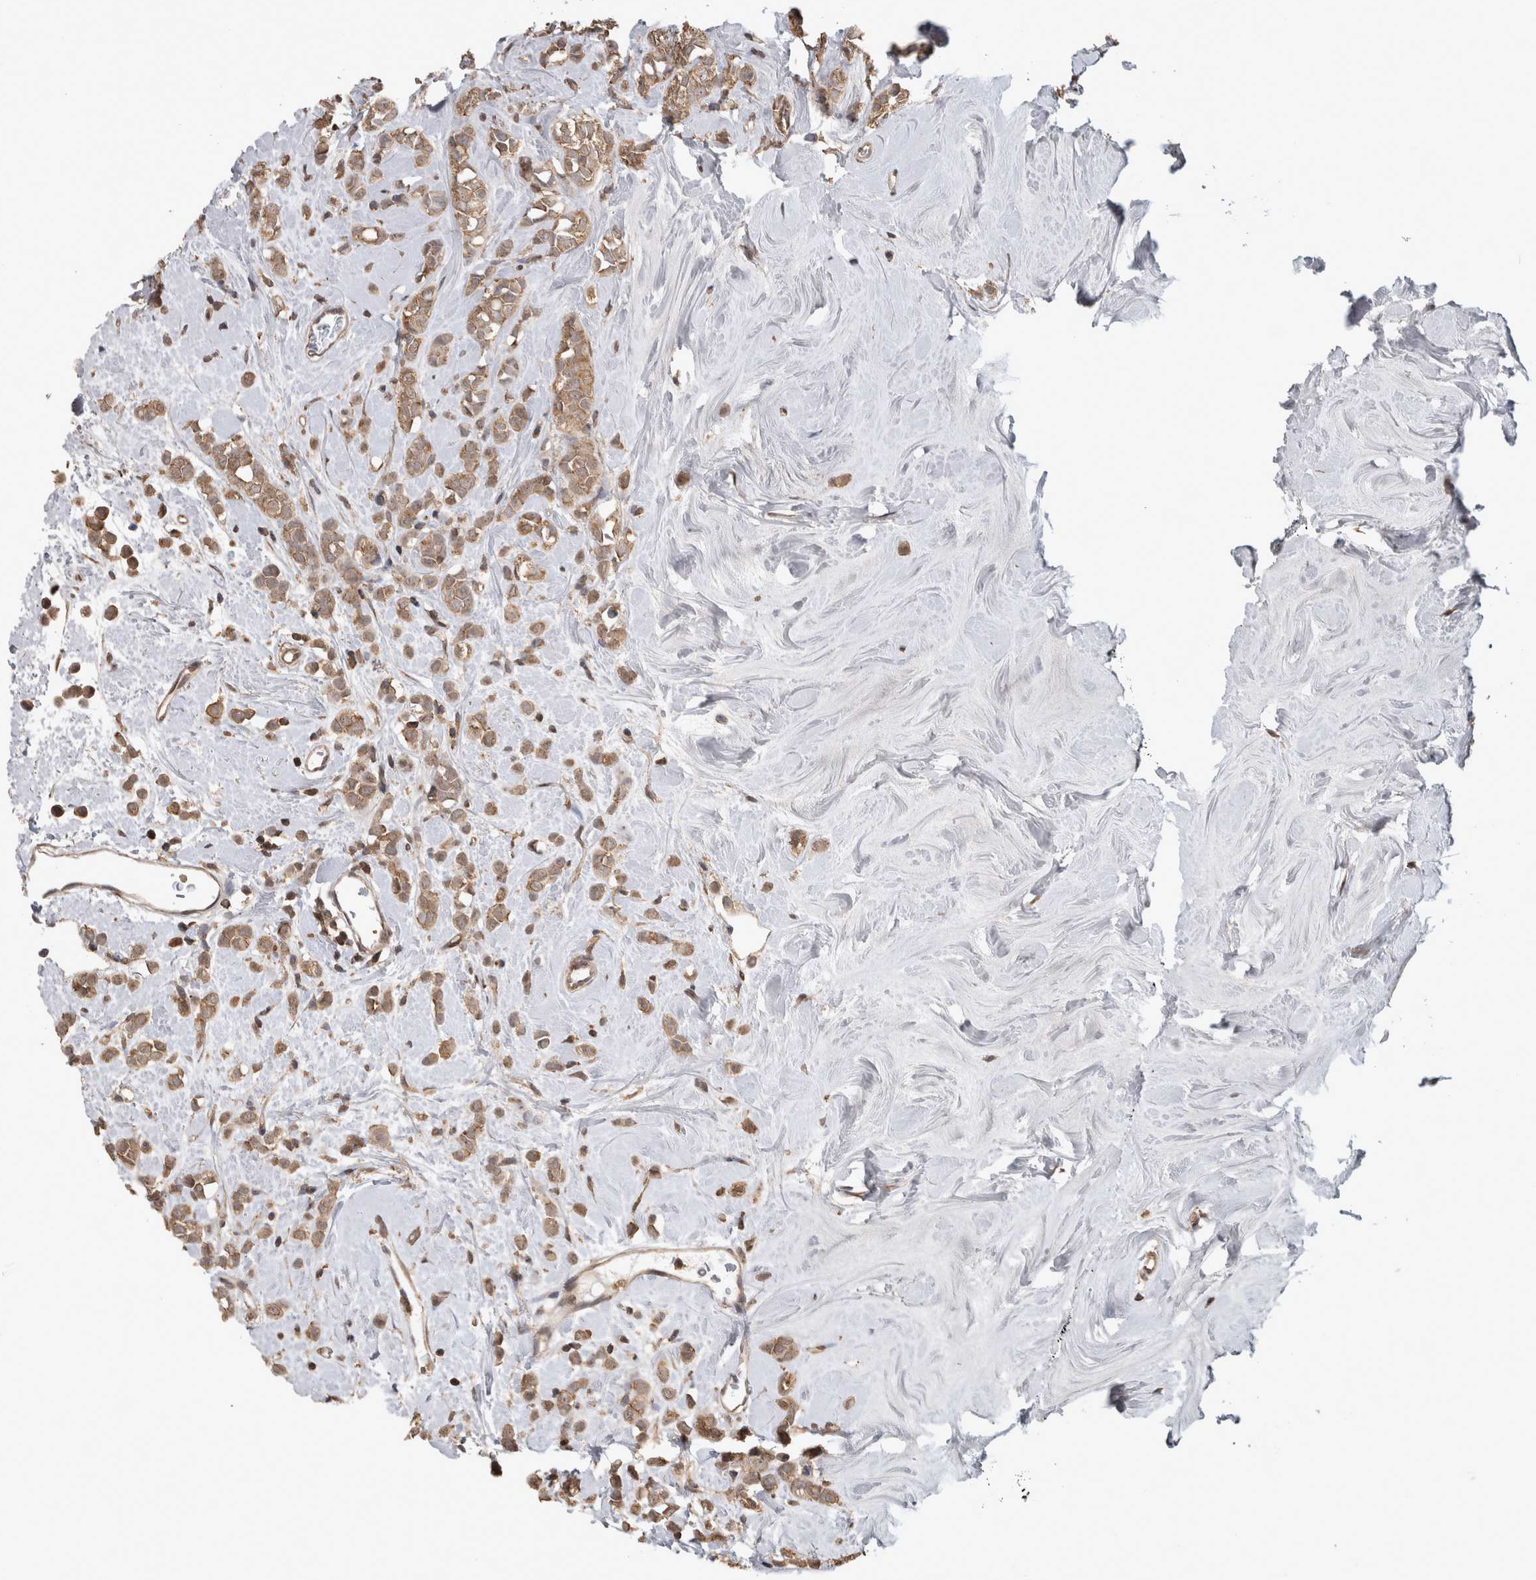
{"staining": {"intensity": "moderate", "quantity": ">75%", "location": "cytoplasmic/membranous"}, "tissue": "breast cancer", "cell_type": "Tumor cells", "image_type": "cancer", "snomed": [{"axis": "morphology", "description": "Lobular carcinoma"}, {"axis": "topography", "description": "Breast"}], "caption": "This image displays immunohistochemistry (IHC) staining of breast cancer (lobular carcinoma), with medium moderate cytoplasmic/membranous positivity in approximately >75% of tumor cells.", "gene": "ATXN2", "patient": {"sex": "female", "age": 47}}